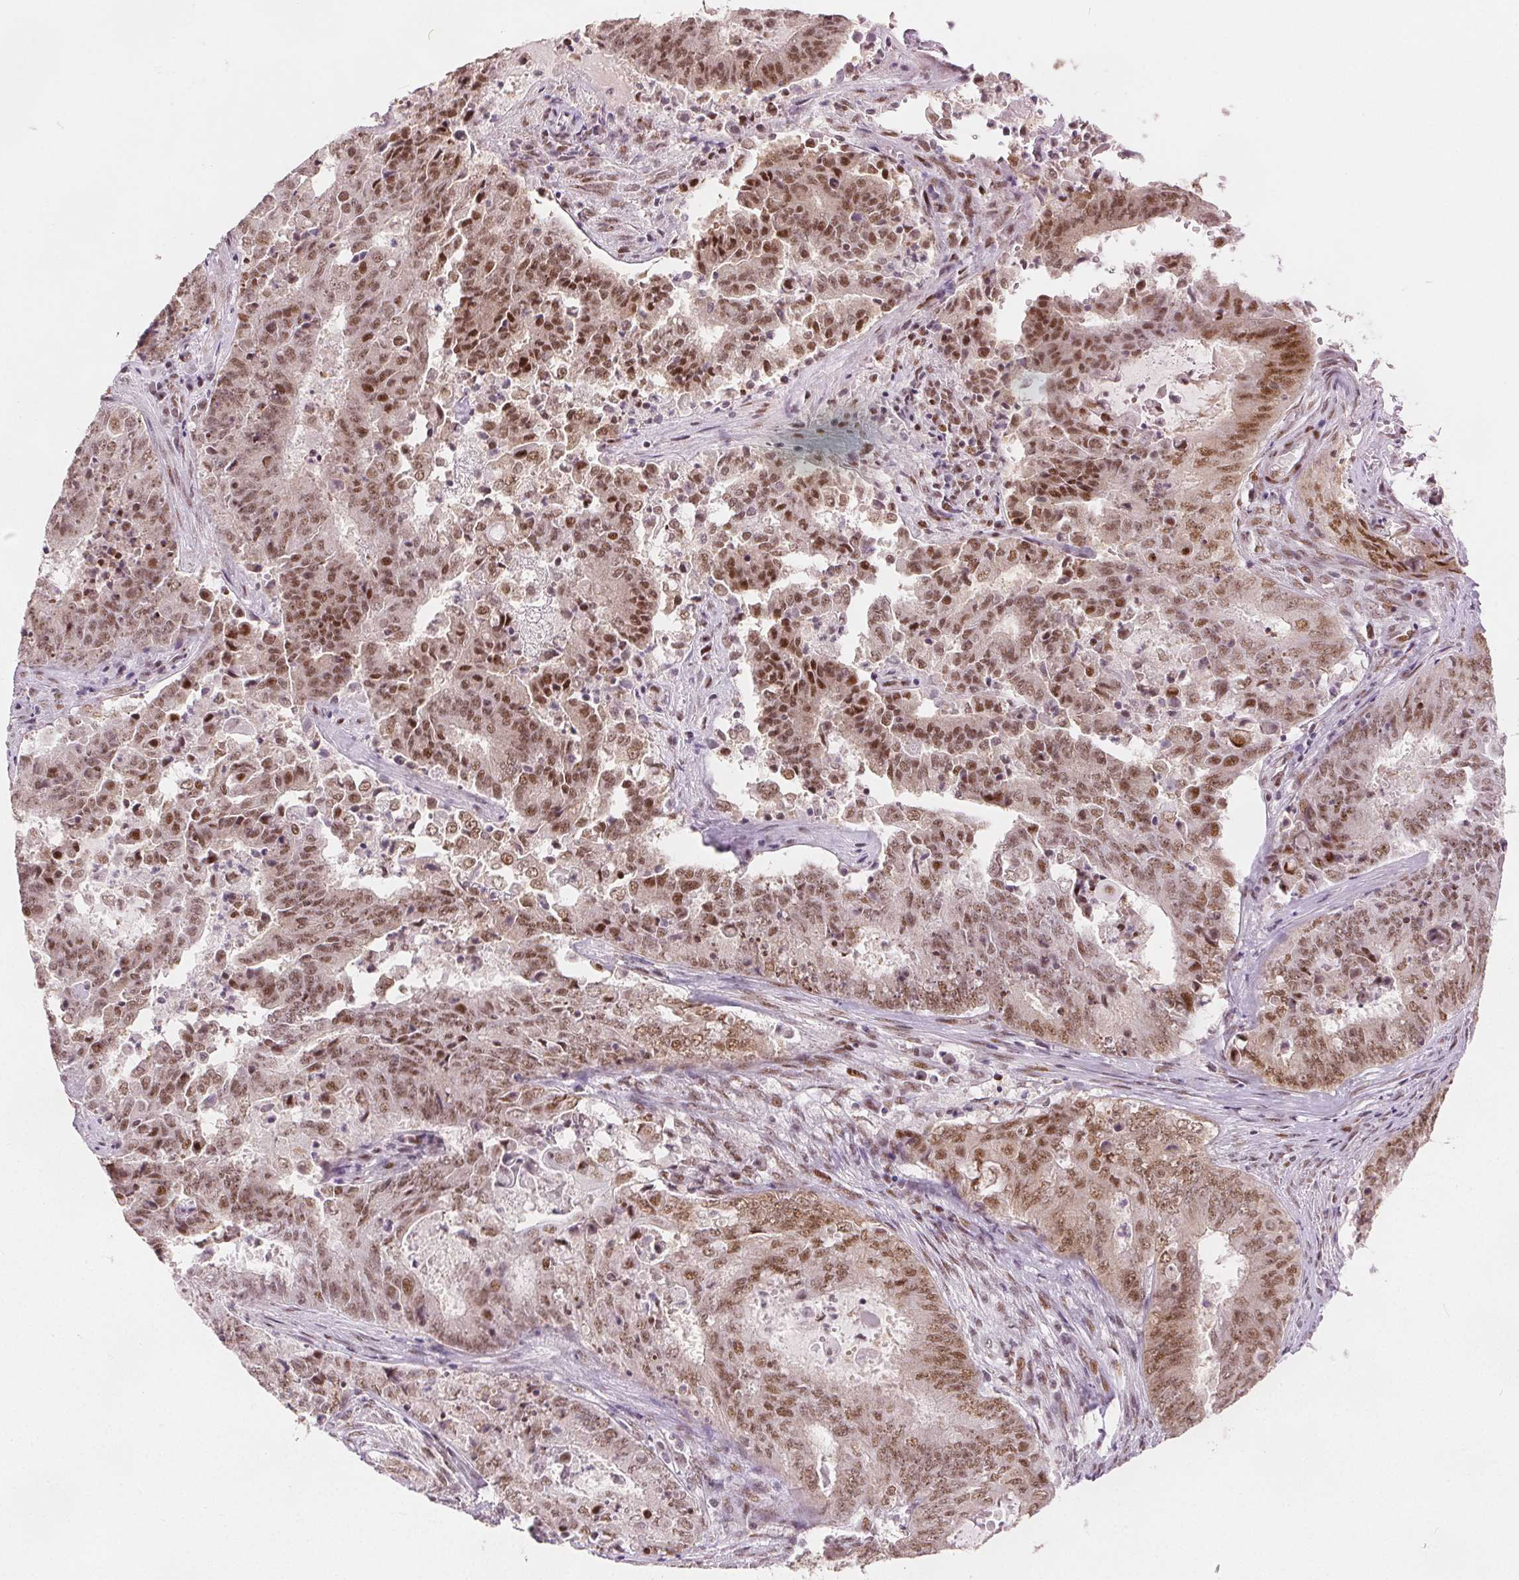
{"staining": {"intensity": "moderate", "quantity": ">75%", "location": "nuclear"}, "tissue": "endometrial cancer", "cell_type": "Tumor cells", "image_type": "cancer", "snomed": [{"axis": "morphology", "description": "Adenocarcinoma, NOS"}, {"axis": "topography", "description": "Endometrium"}], "caption": "Endometrial adenocarcinoma stained for a protein reveals moderate nuclear positivity in tumor cells.", "gene": "ZNF703", "patient": {"sex": "female", "age": 62}}